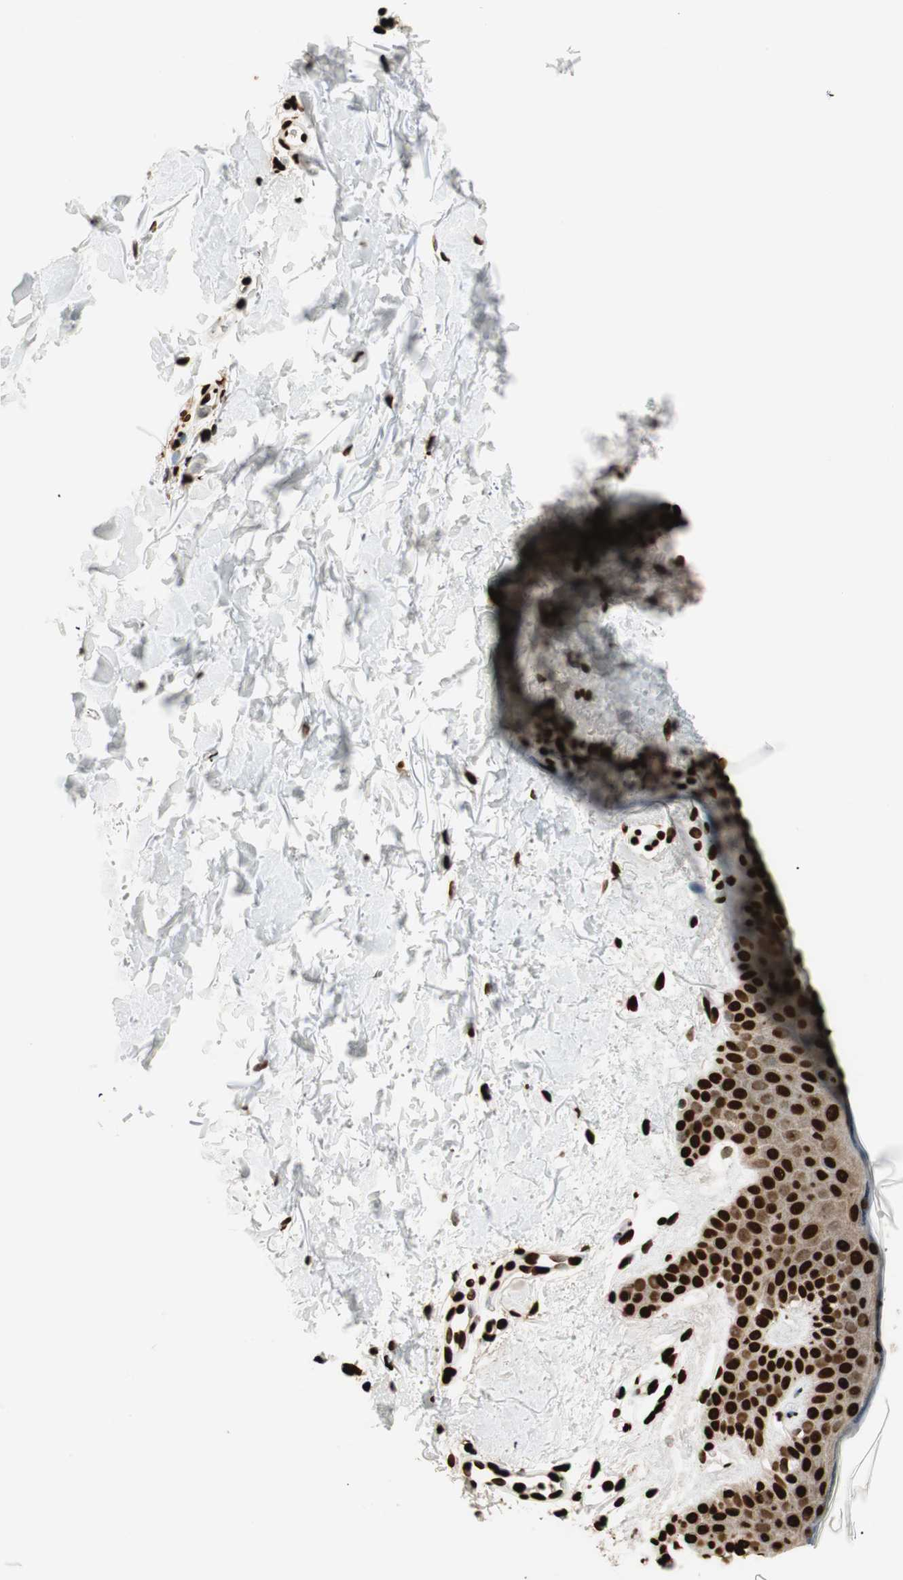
{"staining": {"intensity": "strong", "quantity": ">75%", "location": "nuclear"}, "tissue": "skin", "cell_type": "Fibroblasts", "image_type": "normal", "snomed": [{"axis": "morphology", "description": "Normal tissue, NOS"}, {"axis": "topography", "description": "Skin"}], "caption": "Approximately >75% of fibroblasts in benign skin show strong nuclear protein expression as visualized by brown immunohistochemical staining.", "gene": "GLI2", "patient": {"sex": "female", "age": 56}}